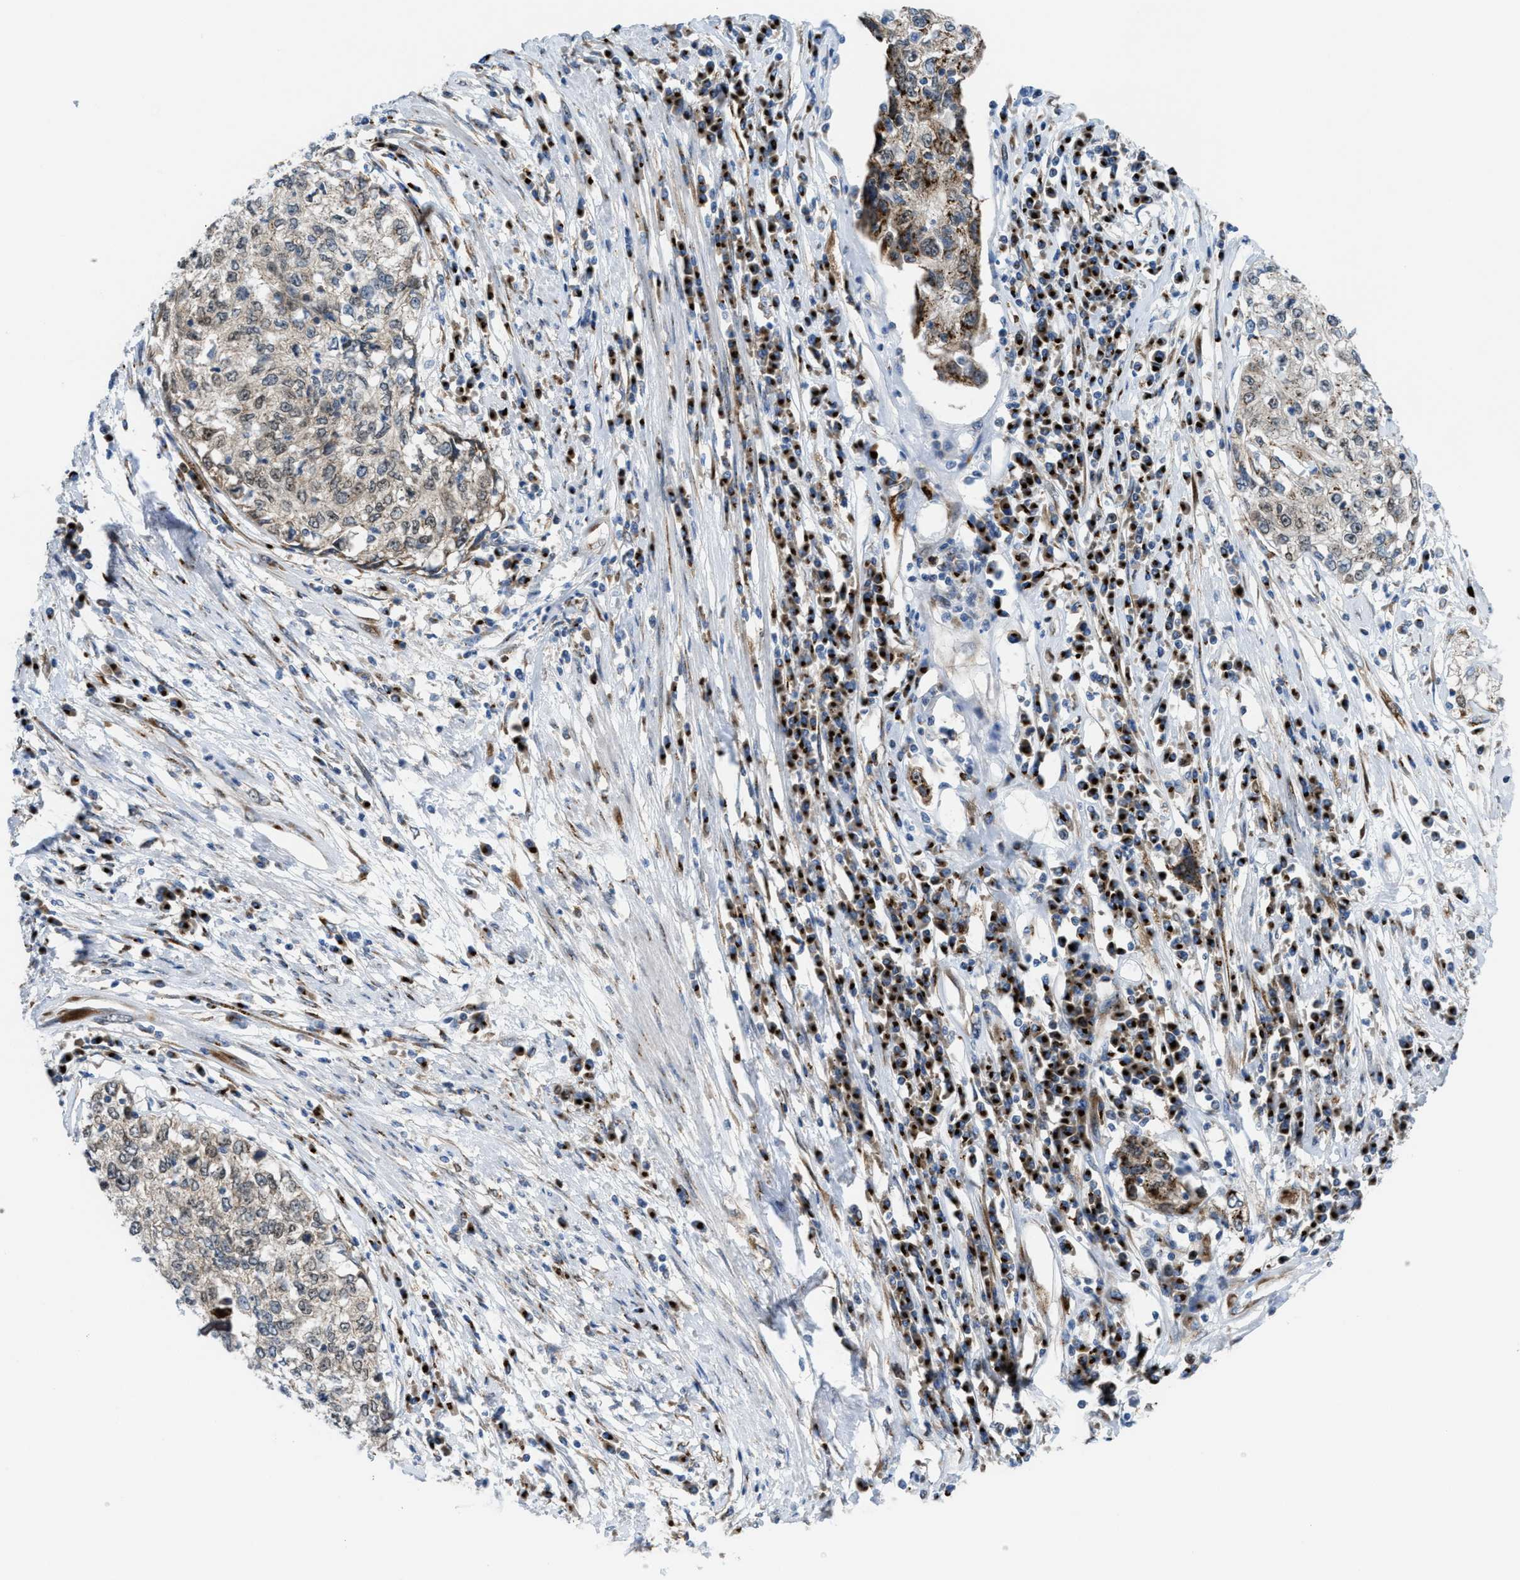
{"staining": {"intensity": "weak", "quantity": "<25%", "location": "cytoplasmic/membranous"}, "tissue": "cervical cancer", "cell_type": "Tumor cells", "image_type": "cancer", "snomed": [{"axis": "morphology", "description": "Squamous cell carcinoma, NOS"}, {"axis": "topography", "description": "Cervix"}], "caption": "Immunohistochemical staining of human cervical cancer displays no significant positivity in tumor cells. (Brightfield microscopy of DAB IHC at high magnification).", "gene": "SLC38A10", "patient": {"sex": "female", "age": 57}}